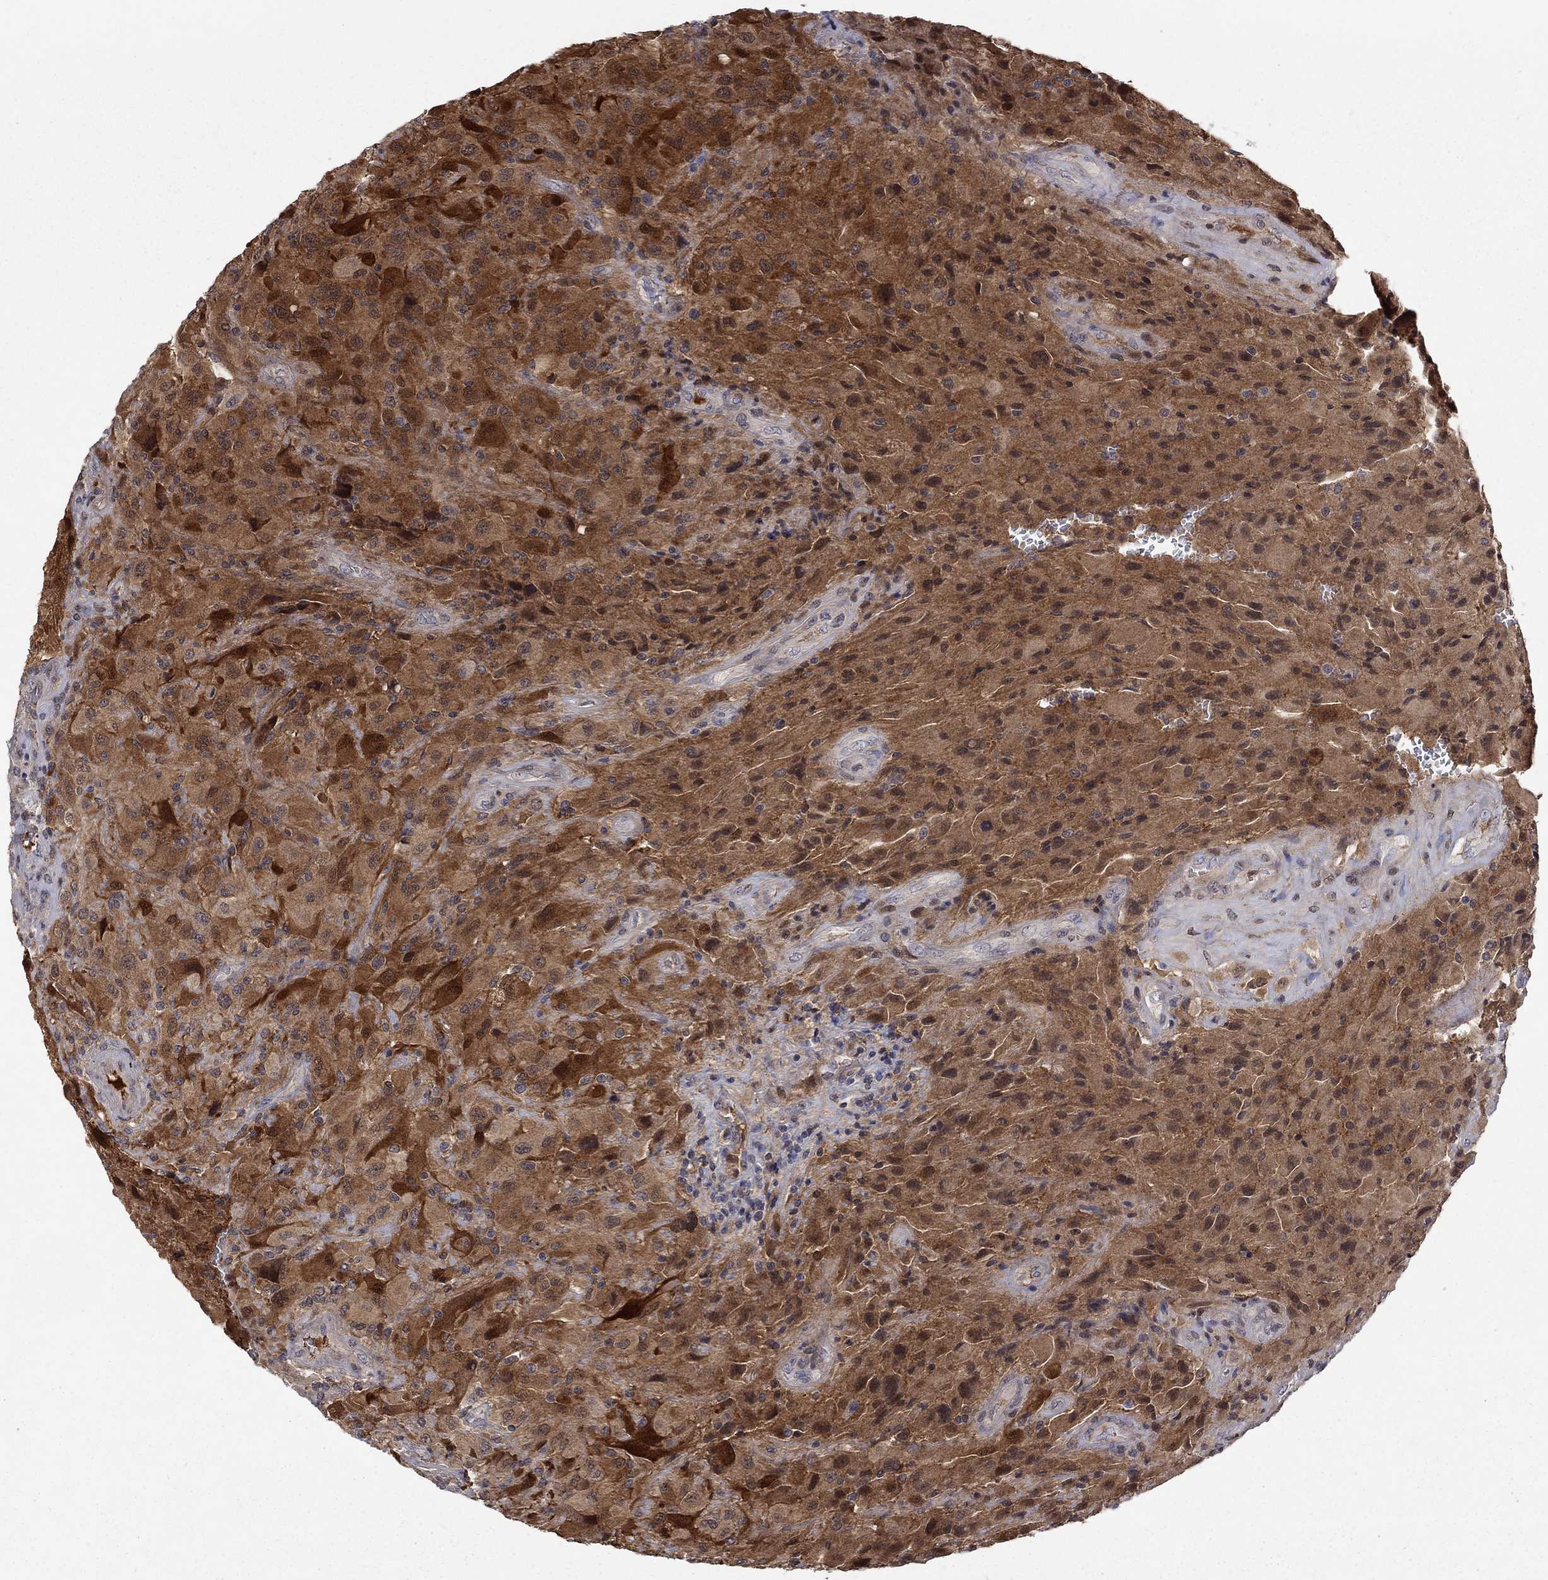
{"staining": {"intensity": "strong", "quantity": ">75%", "location": "cytoplasmic/membranous,nuclear"}, "tissue": "glioma", "cell_type": "Tumor cells", "image_type": "cancer", "snomed": [{"axis": "morphology", "description": "Glioma, malignant, High grade"}, {"axis": "topography", "description": "Cerebral cortex"}], "caption": "A histopathology image of glioma stained for a protein reveals strong cytoplasmic/membranous and nuclear brown staining in tumor cells.", "gene": "CBR1", "patient": {"sex": "male", "age": 35}}